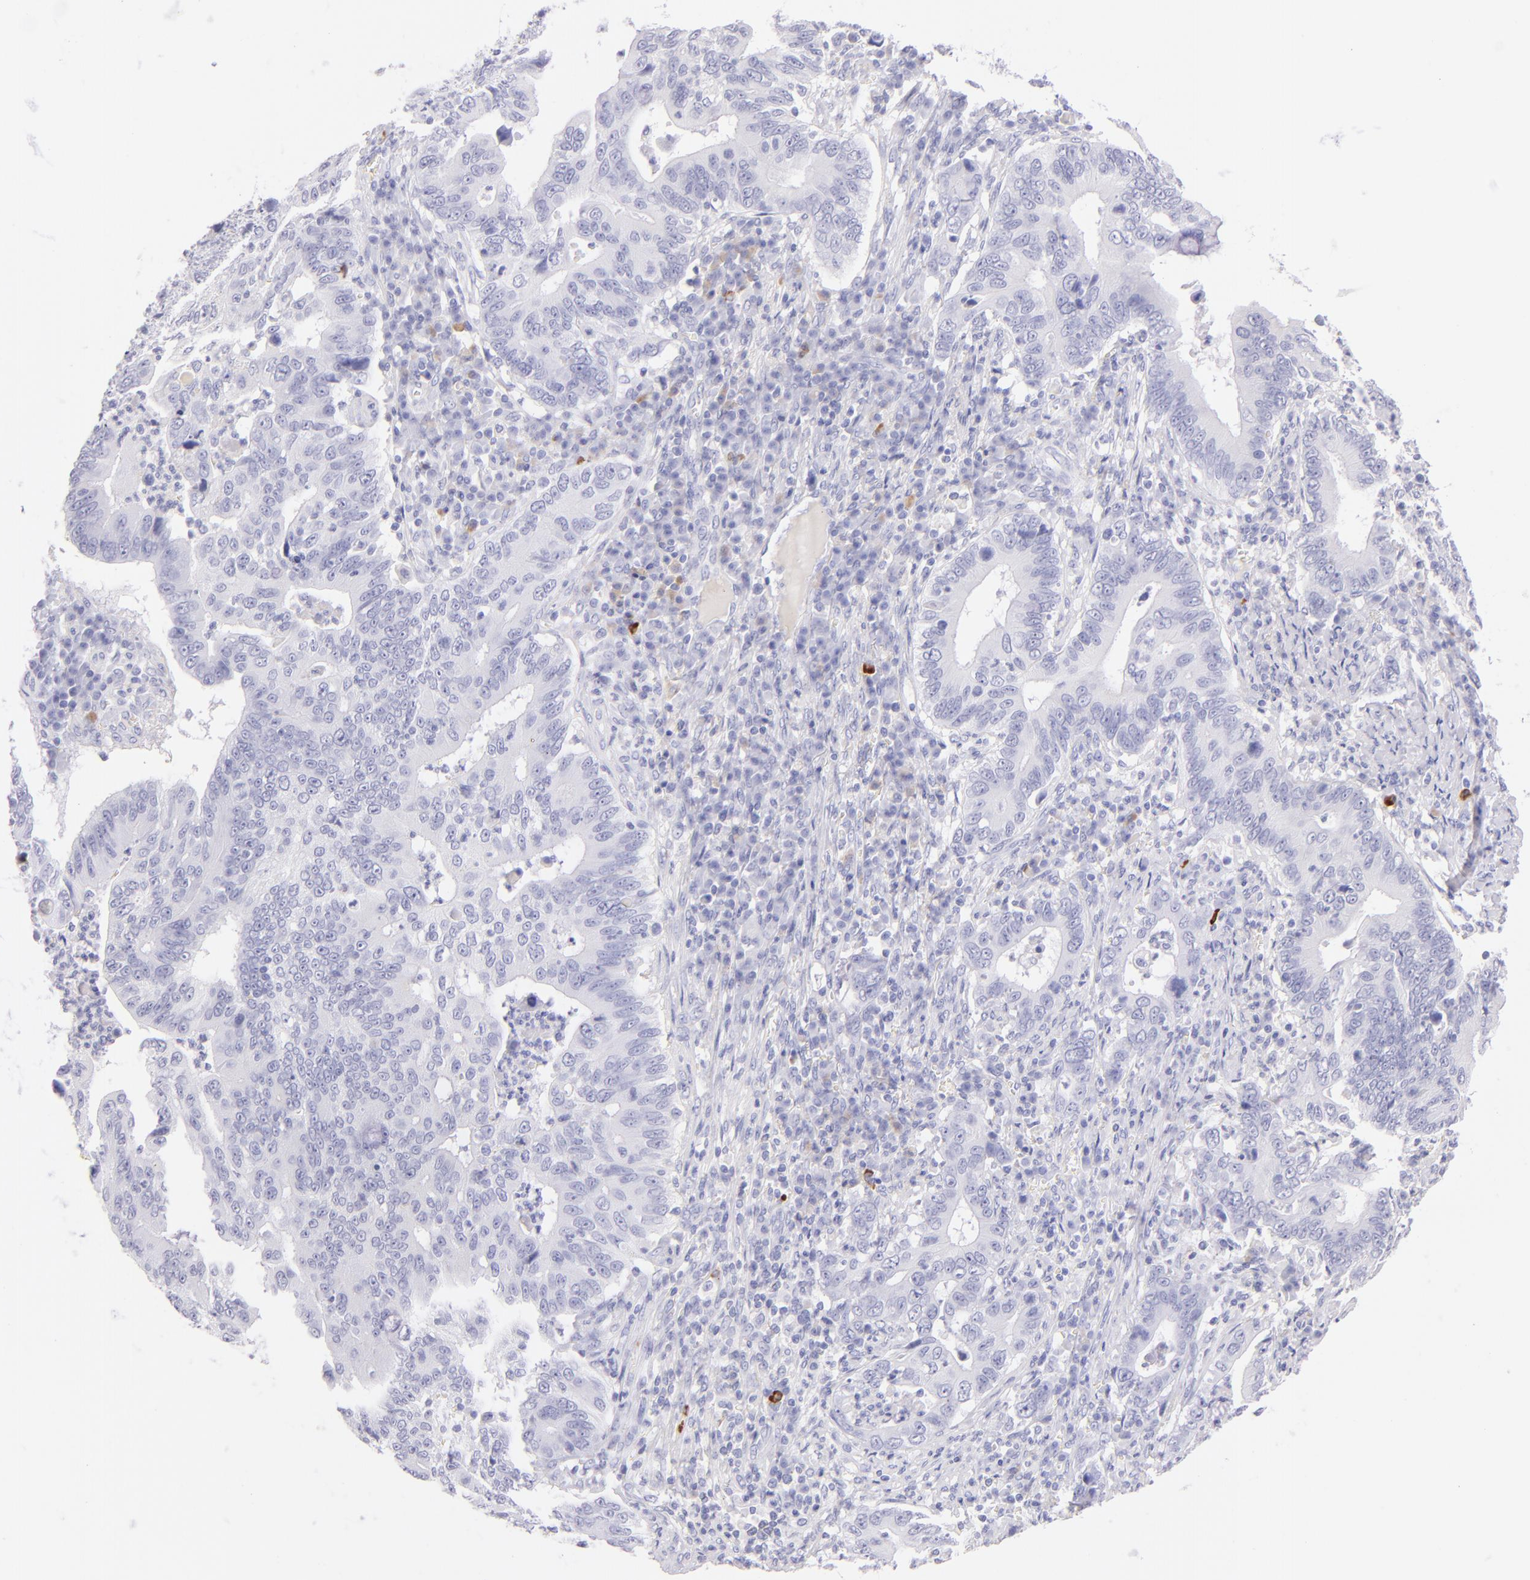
{"staining": {"intensity": "negative", "quantity": "none", "location": "none"}, "tissue": "stomach cancer", "cell_type": "Tumor cells", "image_type": "cancer", "snomed": [{"axis": "morphology", "description": "Adenocarcinoma, NOS"}, {"axis": "topography", "description": "Stomach, upper"}], "caption": "Adenocarcinoma (stomach) stained for a protein using IHC demonstrates no positivity tumor cells.", "gene": "SDC1", "patient": {"sex": "male", "age": 63}}